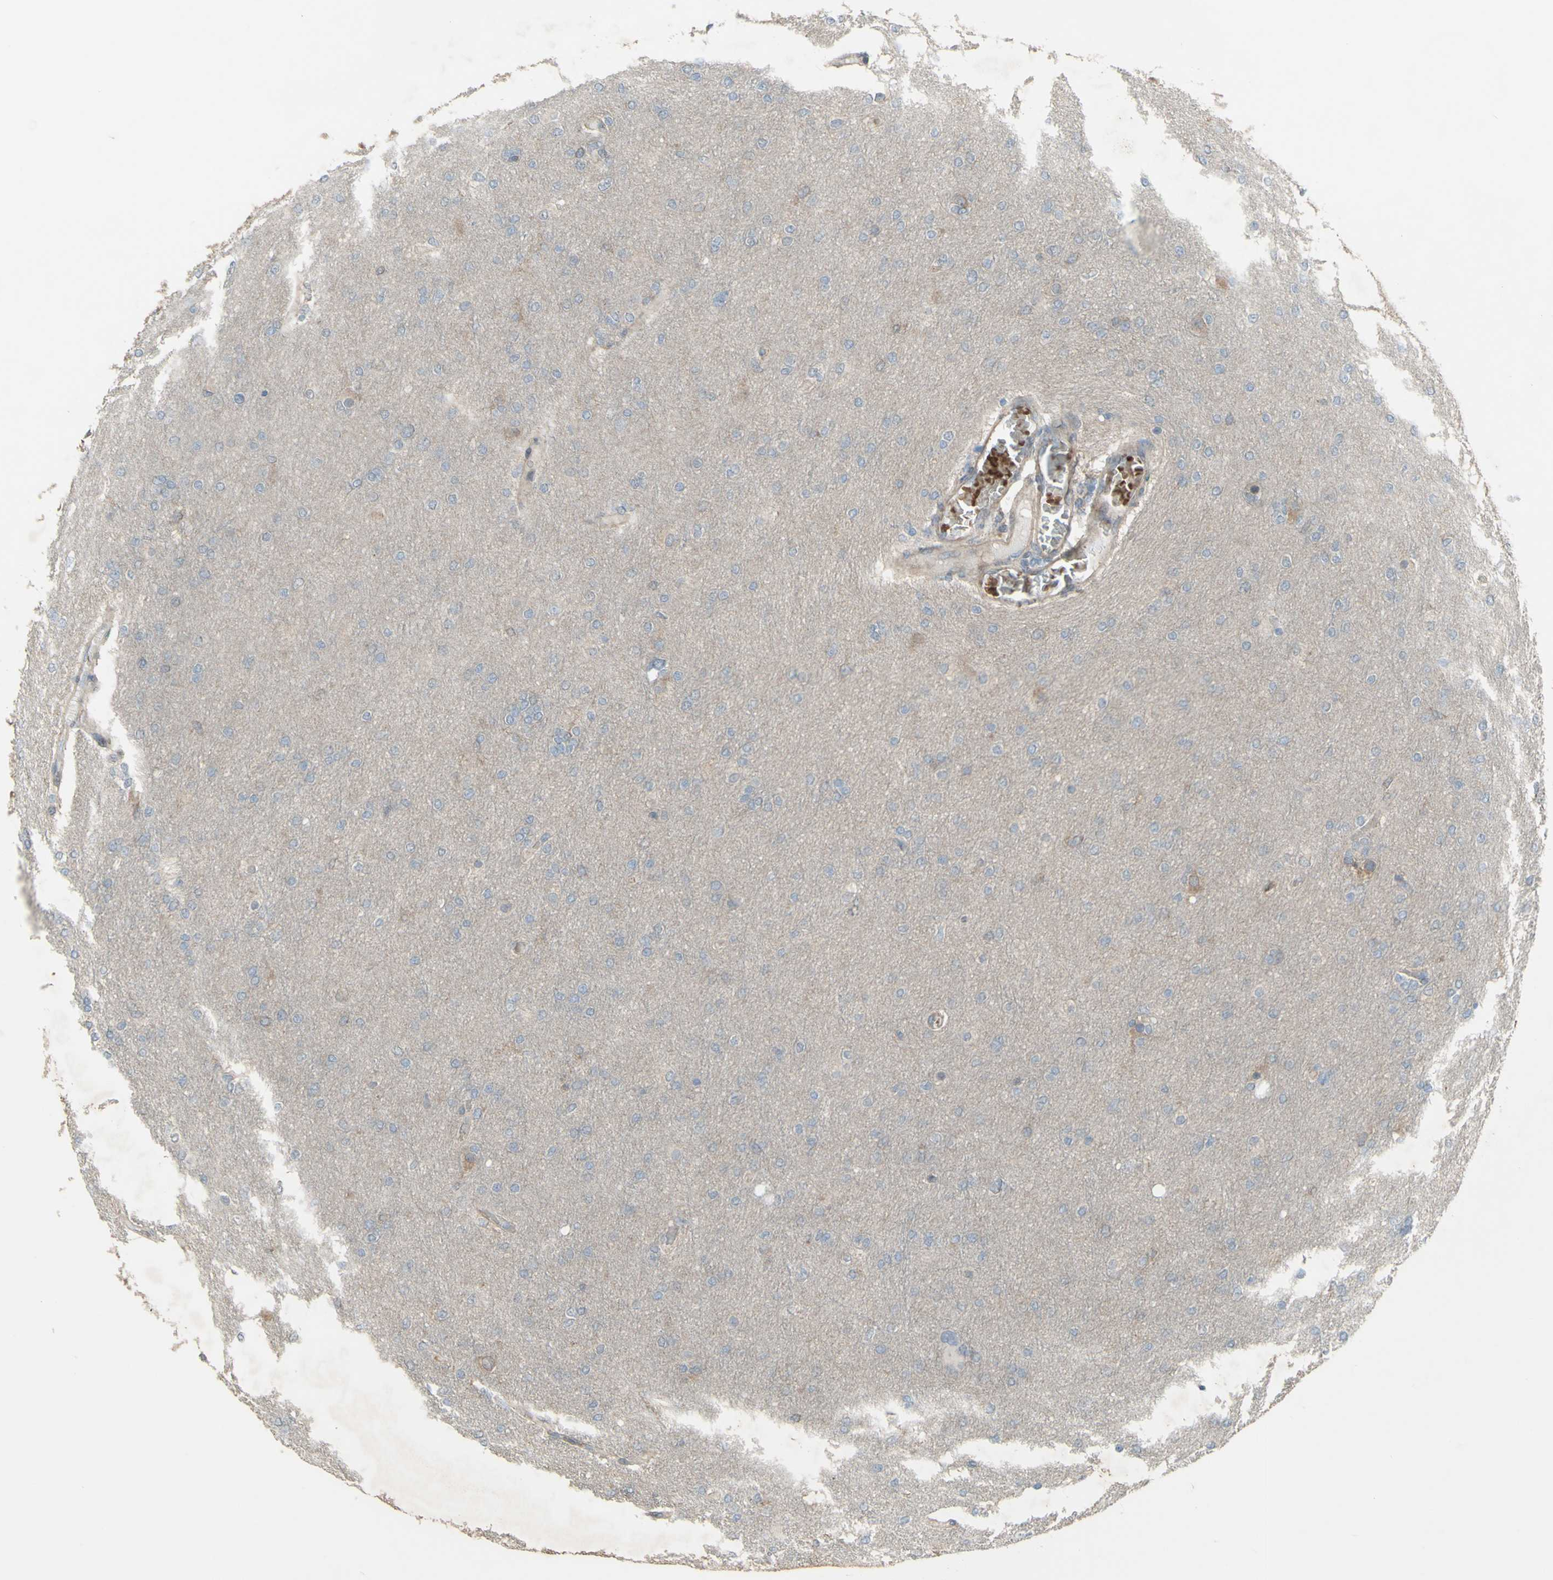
{"staining": {"intensity": "negative", "quantity": "none", "location": "none"}, "tissue": "glioma", "cell_type": "Tumor cells", "image_type": "cancer", "snomed": [{"axis": "morphology", "description": "Glioma, malignant, High grade"}, {"axis": "topography", "description": "Cerebral cortex"}], "caption": "High power microscopy image of an immunohistochemistry (IHC) image of glioma, revealing no significant expression in tumor cells.", "gene": "GRAMD1B", "patient": {"sex": "female", "age": 36}}